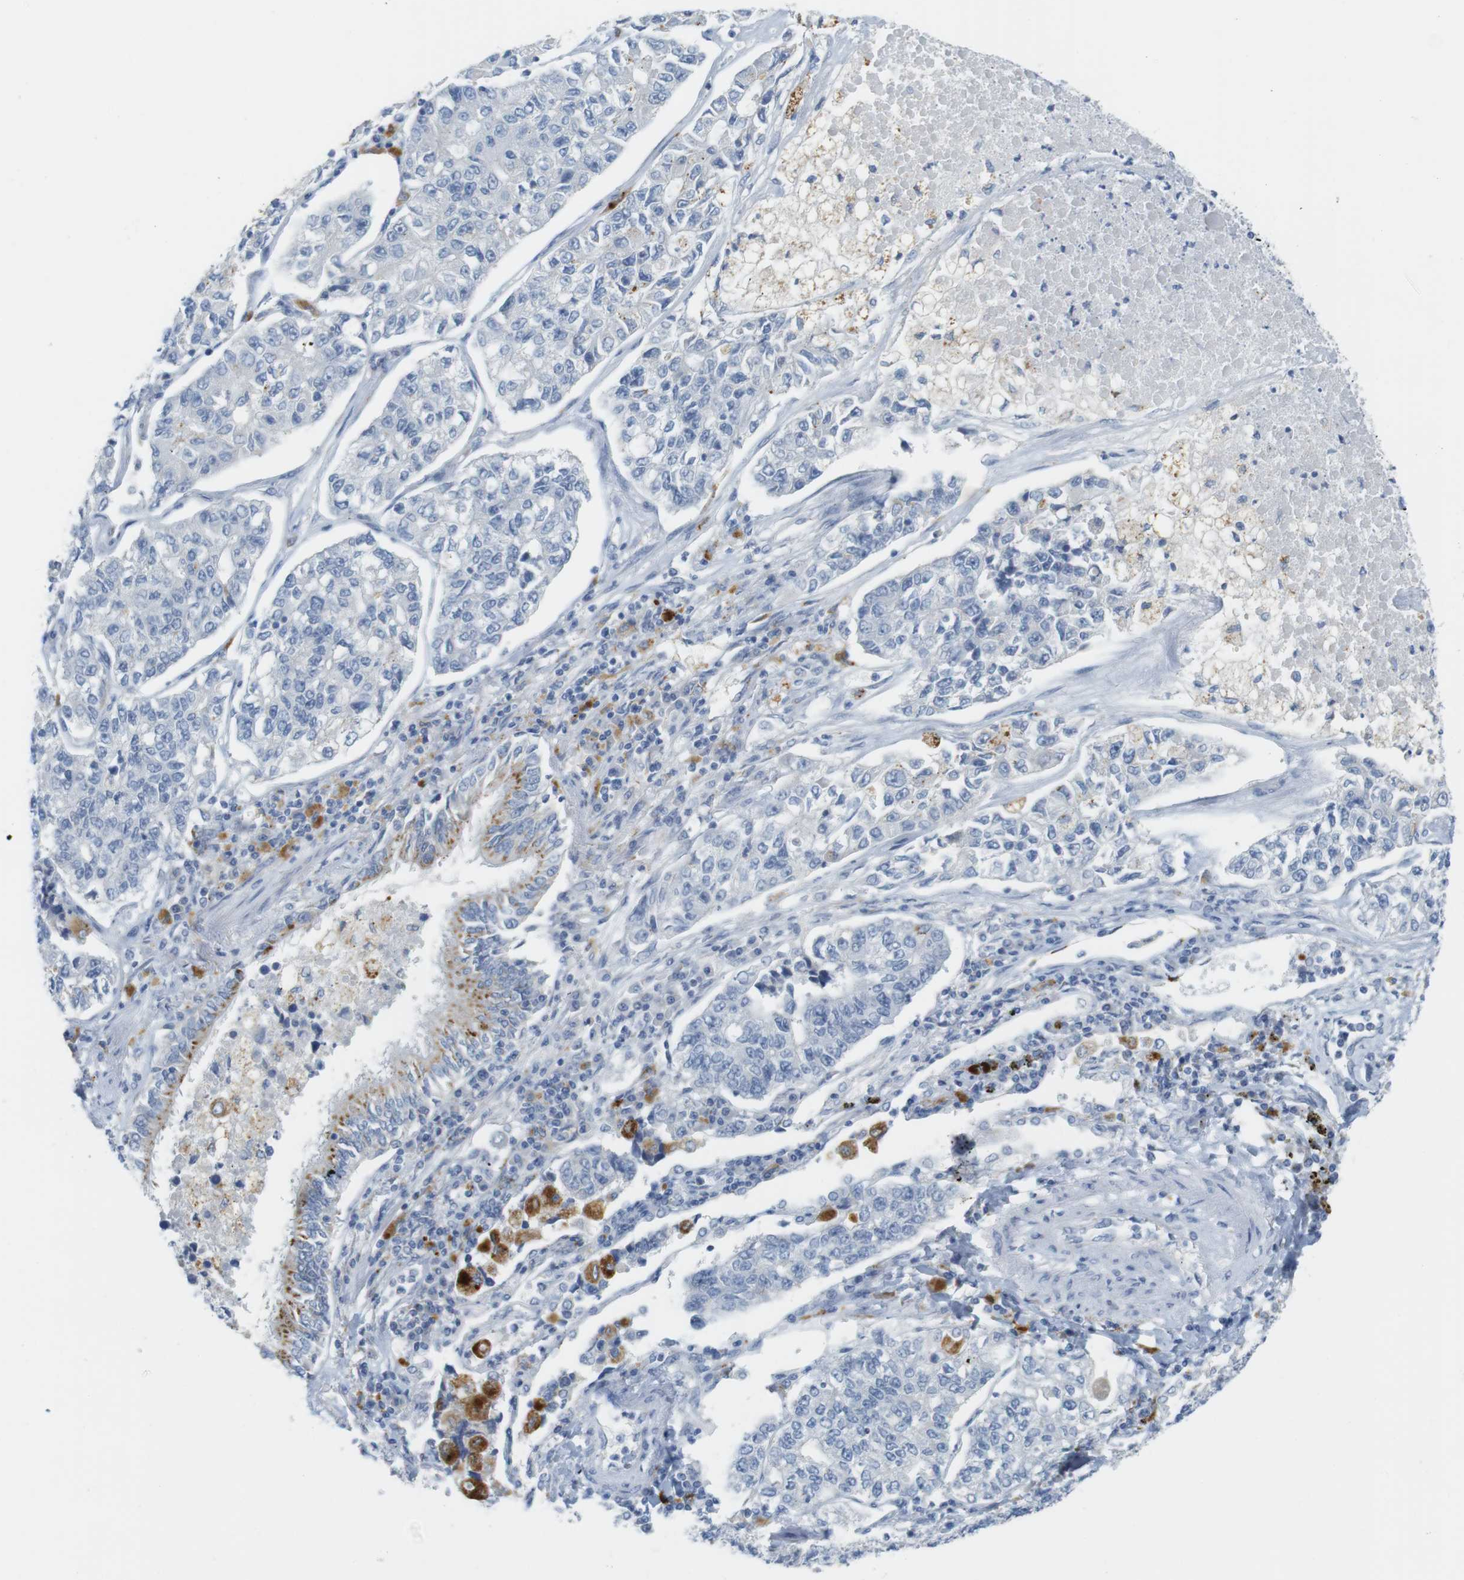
{"staining": {"intensity": "negative", "quantity": "none", "location": "none"}, "tissue": "lung cancer", "cell_type": "Tumor cells", "image_type": "cancer", "snomed": [{"axis": "morphology", "description": "Adenocarcinoma, NOS"}, {"axis": "topography", "description": "Lung"}], "caption": "Immunohistochemistry of human lung adenocarcinoma displays no positivity in tumor cells.", "gene": "YIPF1", "patient": {"sex": "male", "age": 49}}